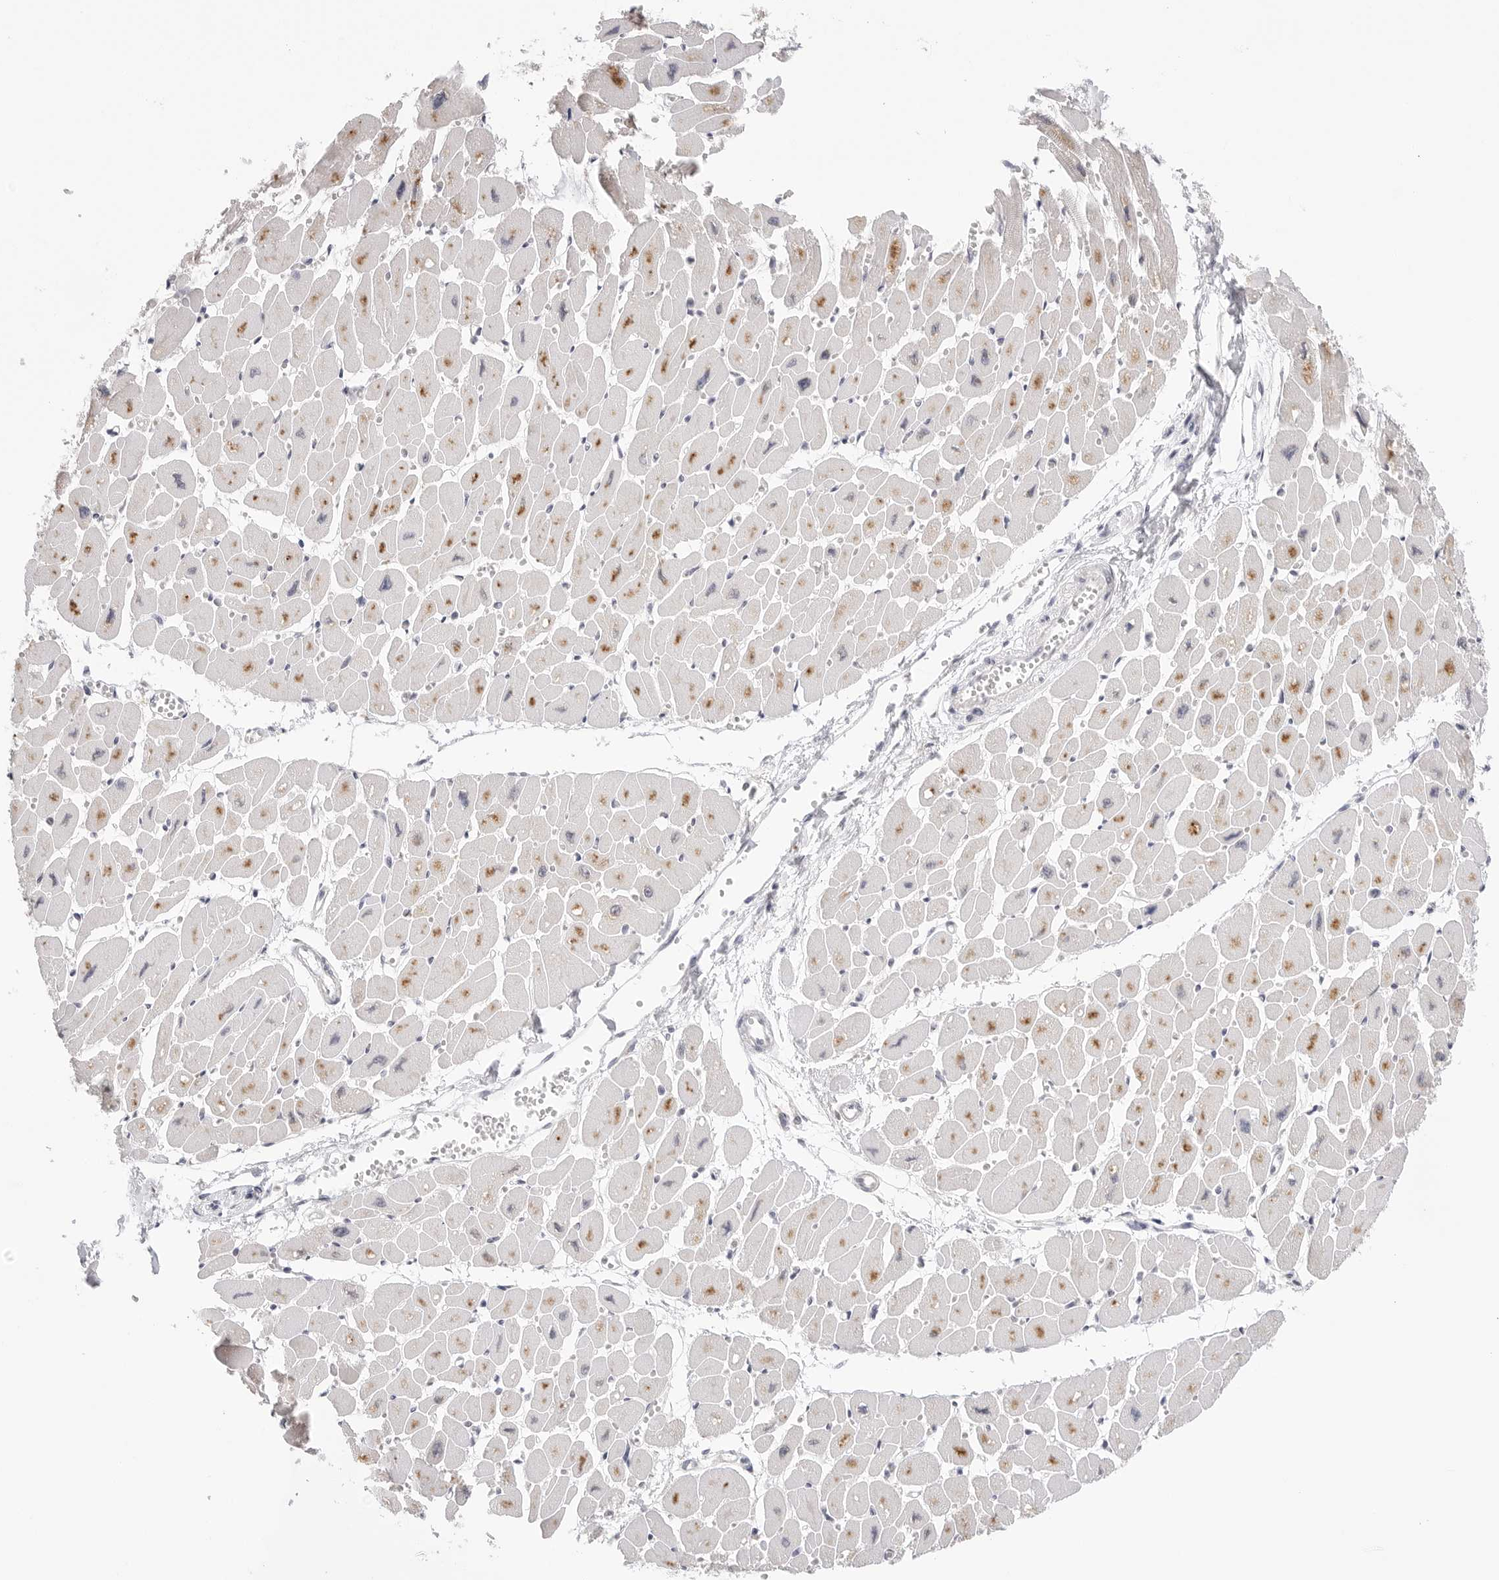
{"staining": {"intensity": "moderate", "quantity": "<25%", "location": "cytoplasmic/membranous"}, "tissue": "heart muscle", "cell_type": "Cardiomyocytes", "image_type": "normal", "snomed": [{"axis": "morphology", "description": "Normal tissue, NOS"}, {"axis": "topography", "description": "Heart"}], "caption": "IHC staining of normal heart muscle, which displays low levels of moderate cytoplasmic/membranous staining in about <25% of cardiomyocytes indicating moderate cytoplasmic/membranous protein staining. The staining was performed using DAB (3,3'-diaminobenzidine) (brown) for protein detection and nuclei were counterstained in hematoxylin (blue).", "gene": "RPN1", "patient": {"sex": "female", "age": 54}}